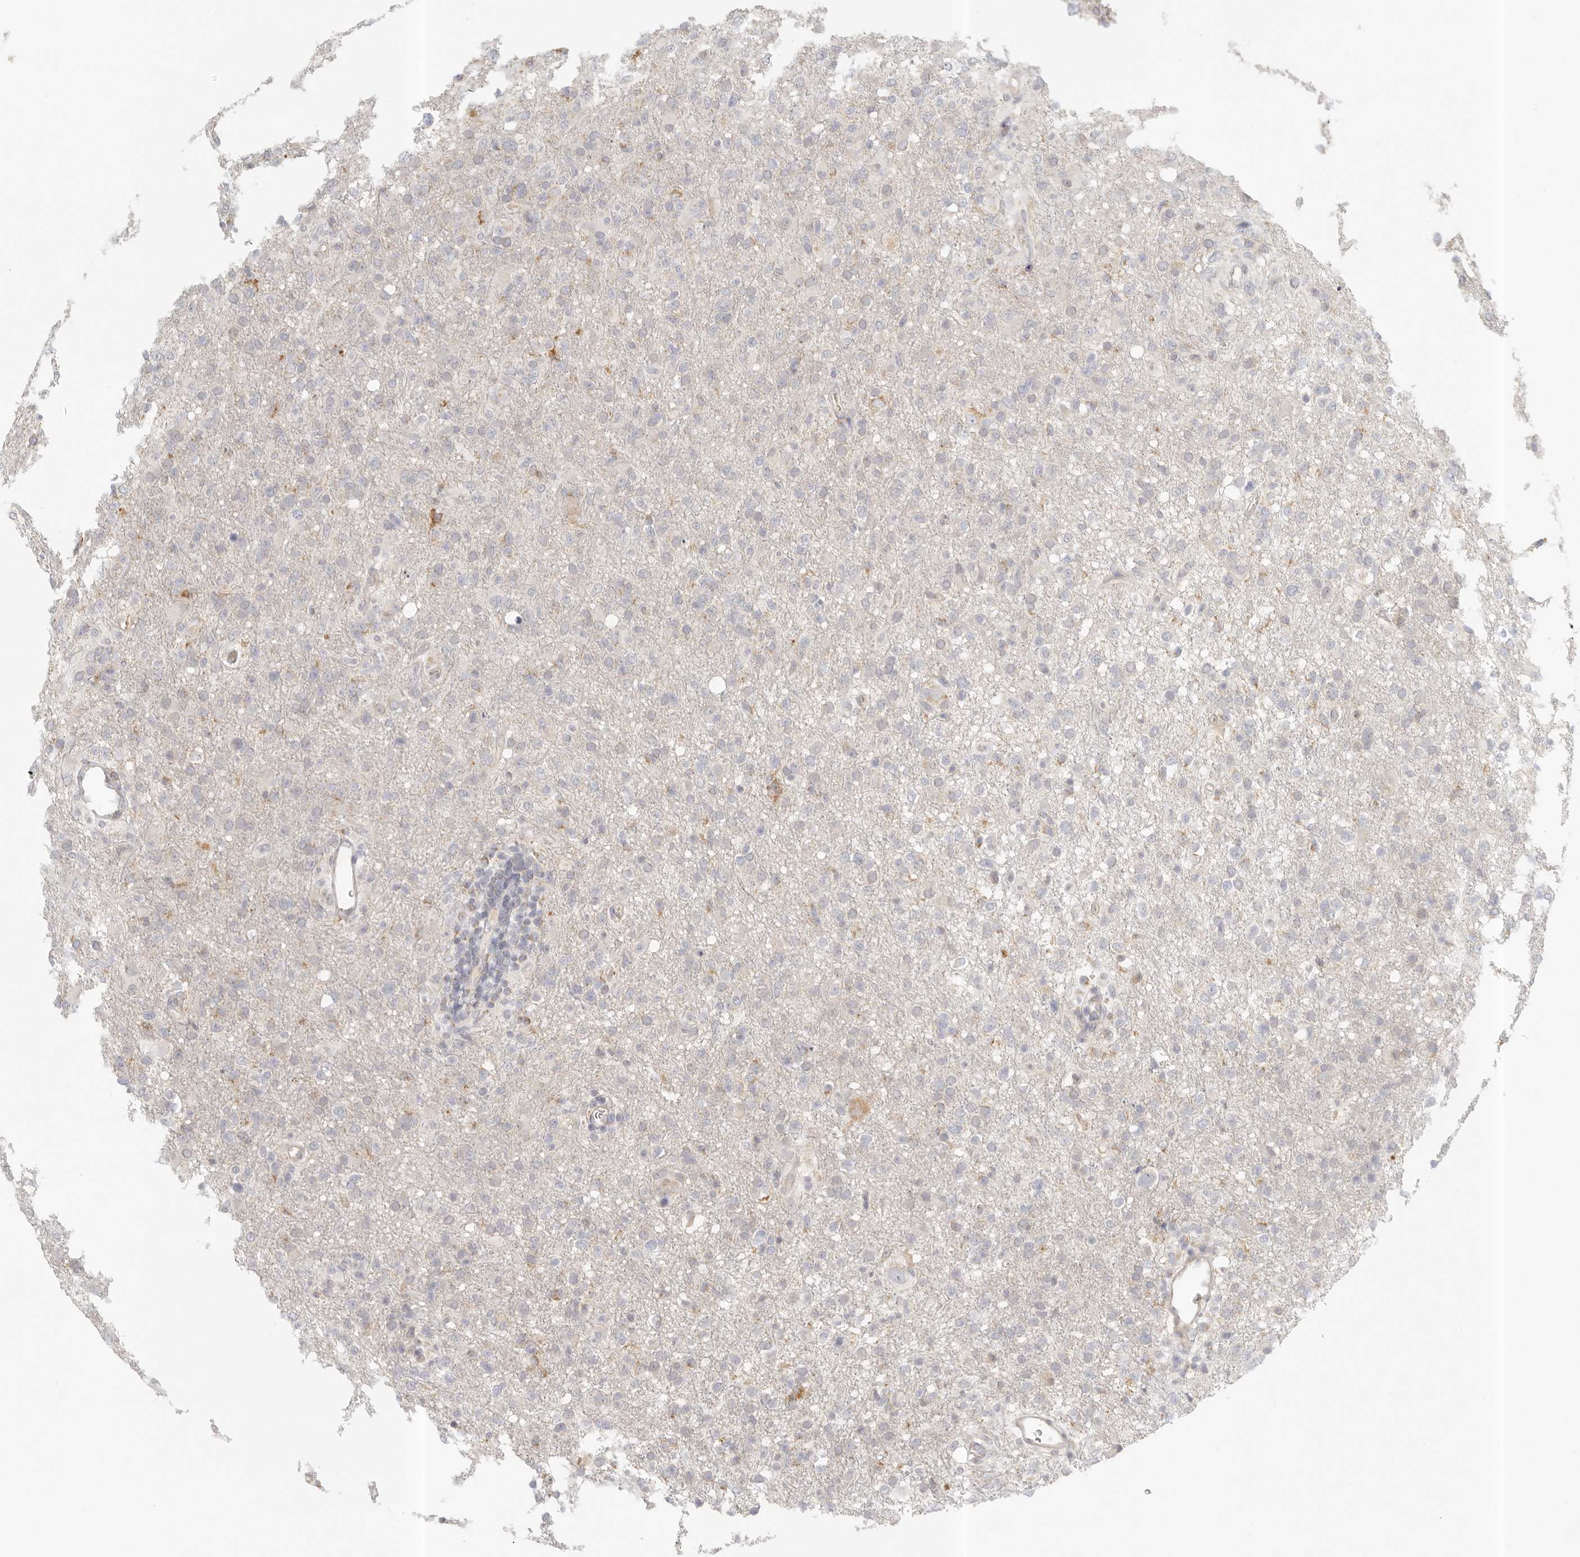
{"staining": {"intensity": "negative", "quantity": "none", "location": "none"}, "tissue": "glioma", "cell_type": "Tumor cells", "image_type": "cancer", "snomed": [{"axis": "morphology", "description": "Glioma, malignant, High grade"}, {"axis": "topography", "description": "Brain"}], "caption": "A micrograph of human high-grade glioma (malignant) is negative for staining in tumor cells.", "gene": "KDF1", "patient": {"sex": "female", "age": 57}}